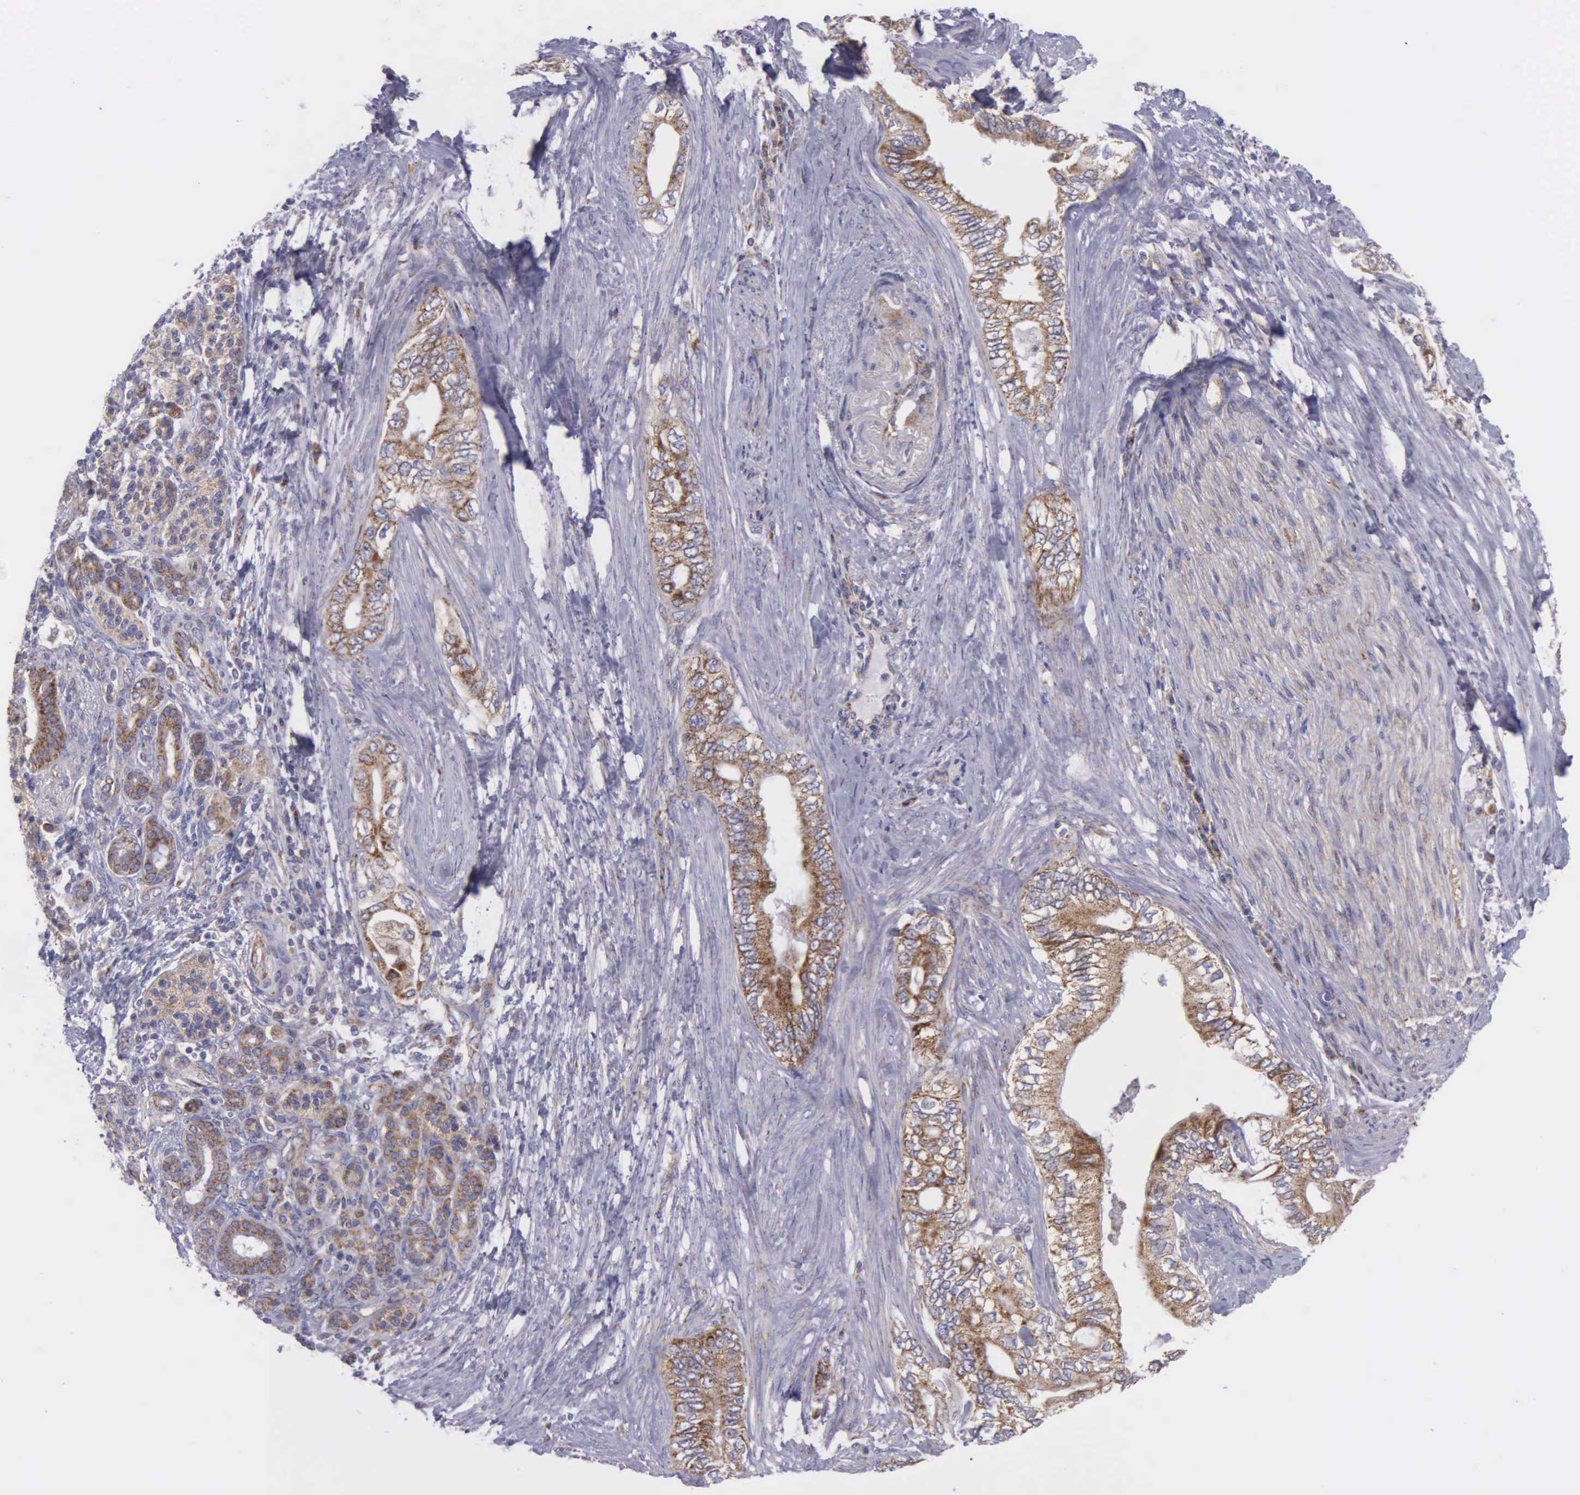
{"staining": {"intensity": "moderate", "quantity": ">75%", "location": "cytoplasmic/membranous"}, "tissue": "pancreatic cancer", "cell_type": "Tumor cells", "image_type": "cancer", "snomed": [{"axis": "morphology", "description": "Adenocarcinoma, NOS"}, {"axis": "topography", "description": "Pancreas"}], "caption": "Tumor cells demonstrate moderate cytoplasmic/membranous staining in approximately >75% of cells in pancreatic cancer.", "gene": "SYNJ2BP", "patient": {"sex": "female", "age": 66}}